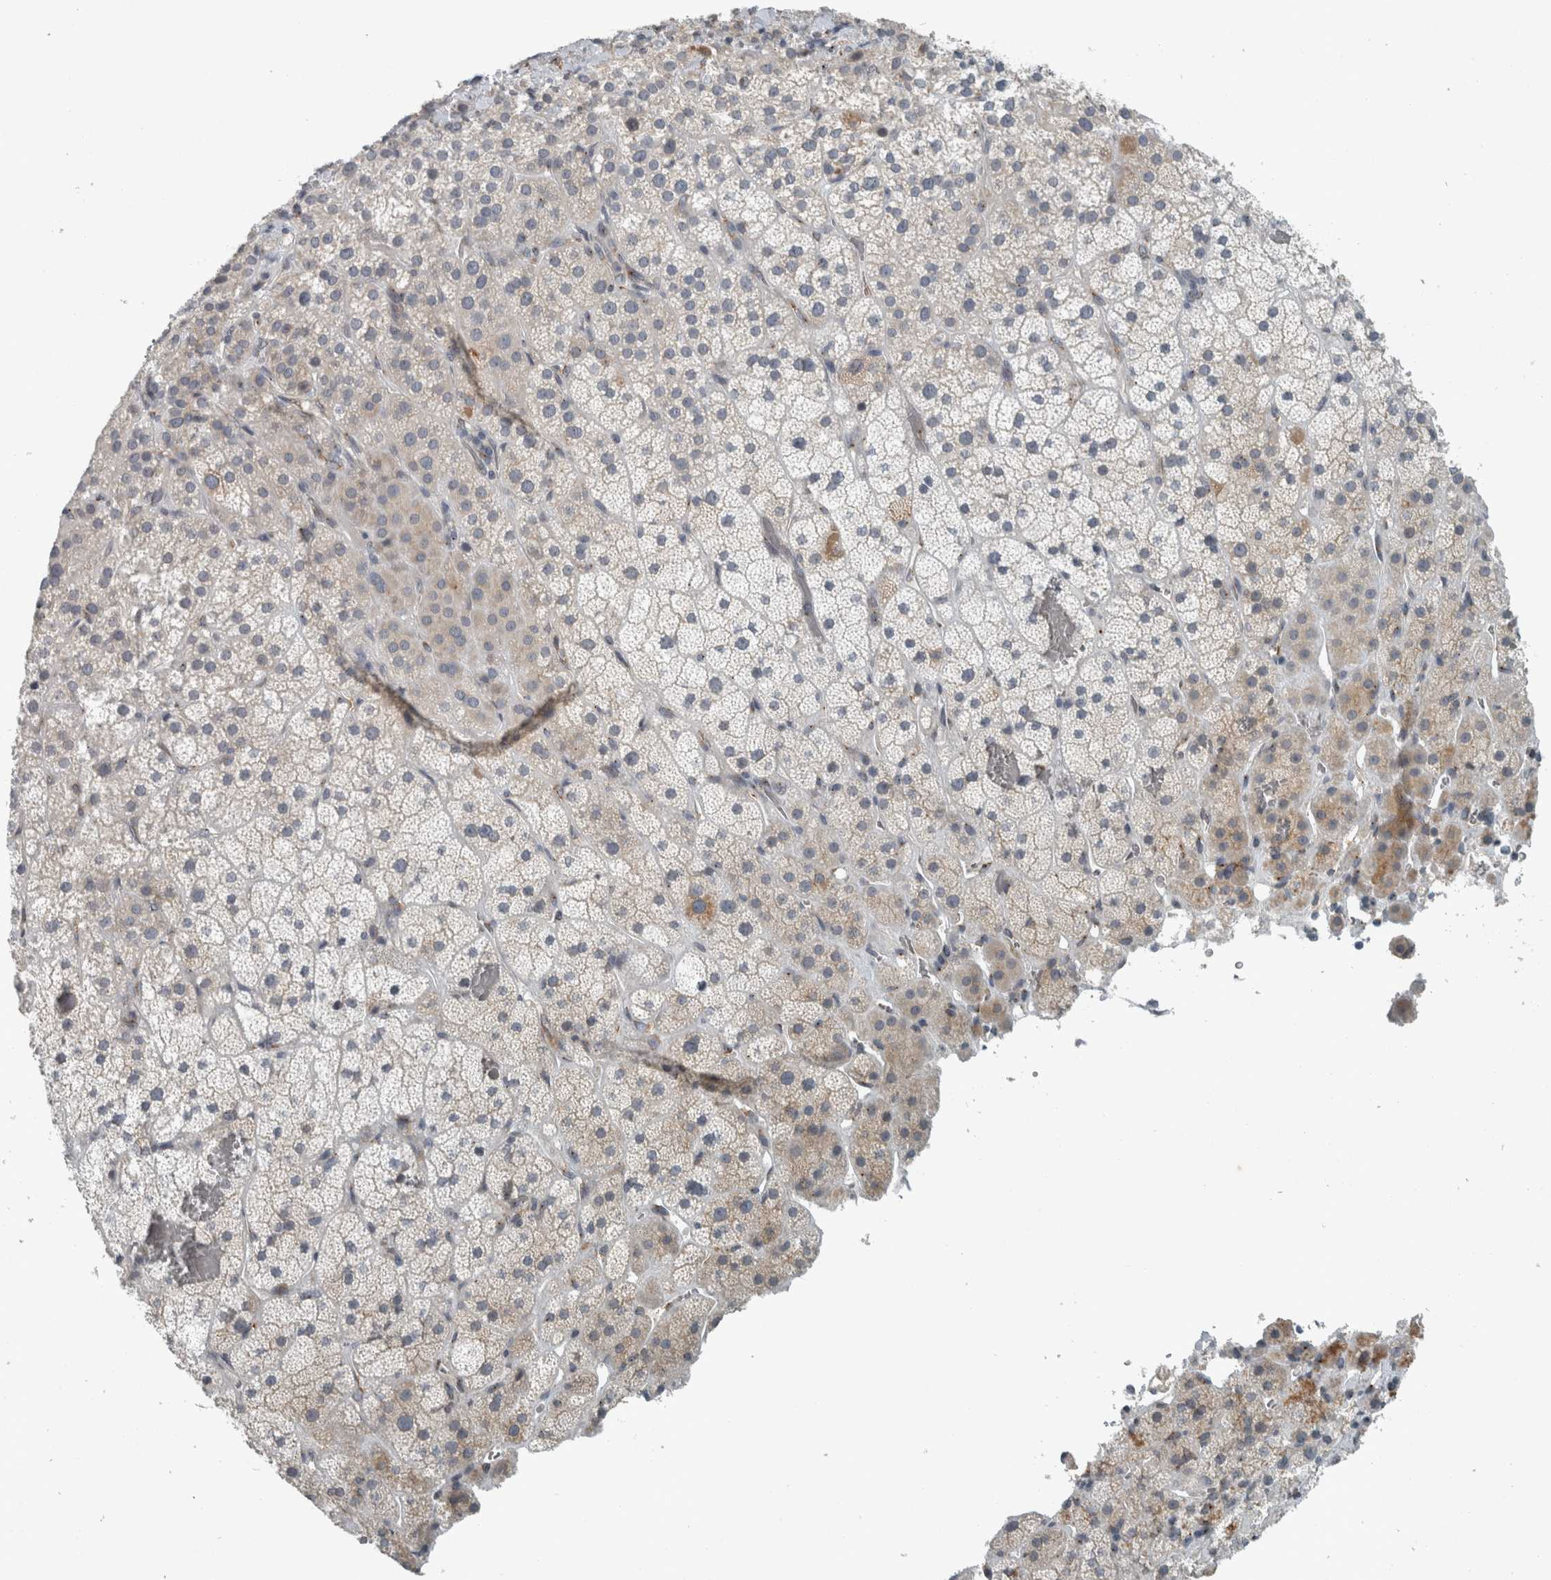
{"staining": {"intensity": "weak", "quantity": "<25%", "location": "cytoplasmic/membranous"}, "tissue": "adrenal gland", "cell_type": "Glandular cells", "image_type": "normal", "snomed": [{"axis": "morphology", "description": "Normal tissue, NOS"}, {"axis": "topography", "description": "Adrenal gland"}], "caption": "IHC photomicrograph of benign adrenal gland: adrenal gland stained with DAB shows no significant protein positivity in glandular cells. (DAB (3,3'-diaminobenzidine) immunohistochemistry (IHC) visualized using brightfield microscopy, high magnification).", "gene": "KIF1C", "patient": {"sex": "male", "age": 57}}